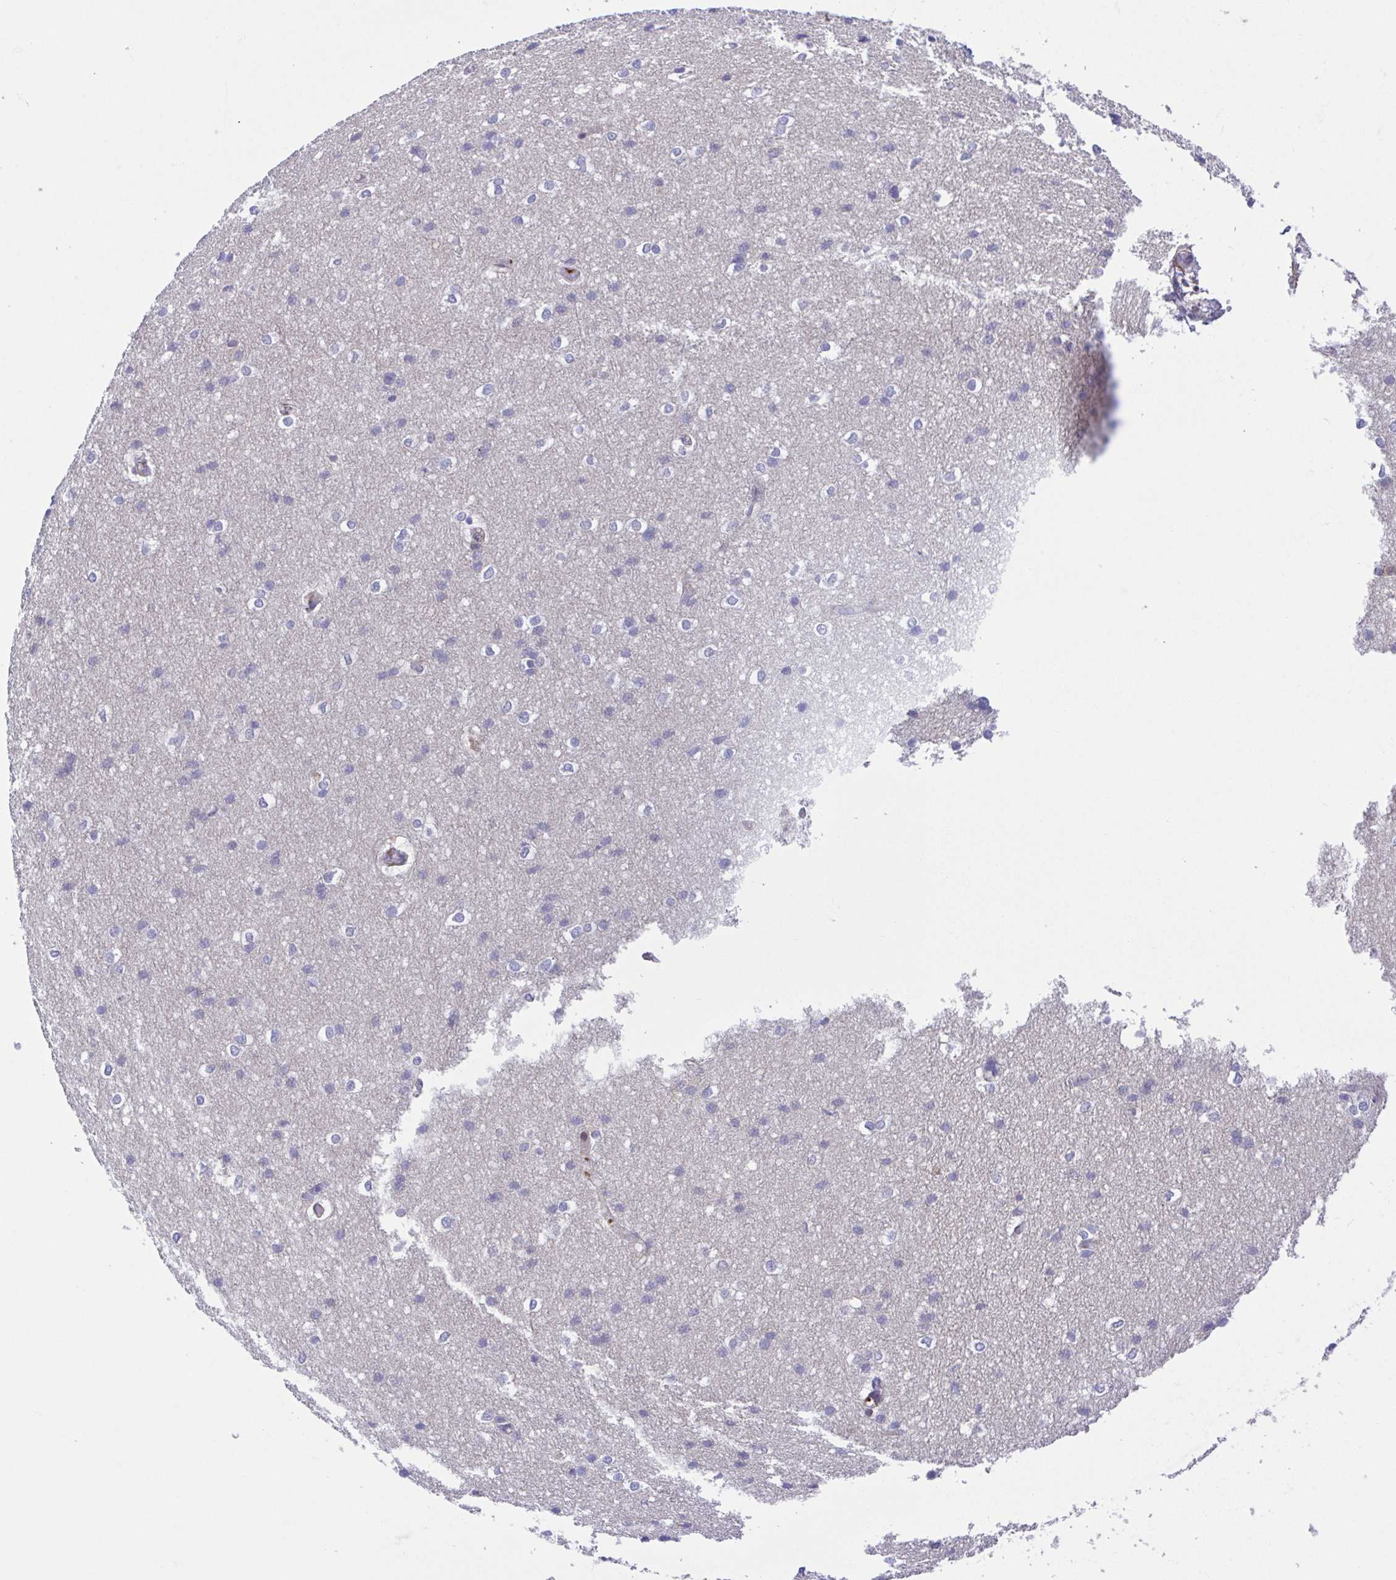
{"staining": {"intensity": "negative", "quantity": "none", "location": "none"}, "tissue": "cerebral cortex", "cell_type": "Endothelial cells", "image_type": "normal", "snomed": [{"axis": "morphology", "description": "Normal tissue, NOS"}, {"axis": "topography", "description": "Cerebral cortex"}], "caption": "This image is of benign cerebral cortex stained with immunohistochemistry (IHC) to label a protein in brown with the nuclei are counter-stained blue. There is no staining in endothelial cells. (Brightfield microscopy of DAB (3,3'-diaminobenzidine) immunohistochemistry at high magnification).", "gene": "PRR14L", "patient": {"sex": "male", "age": 37}}